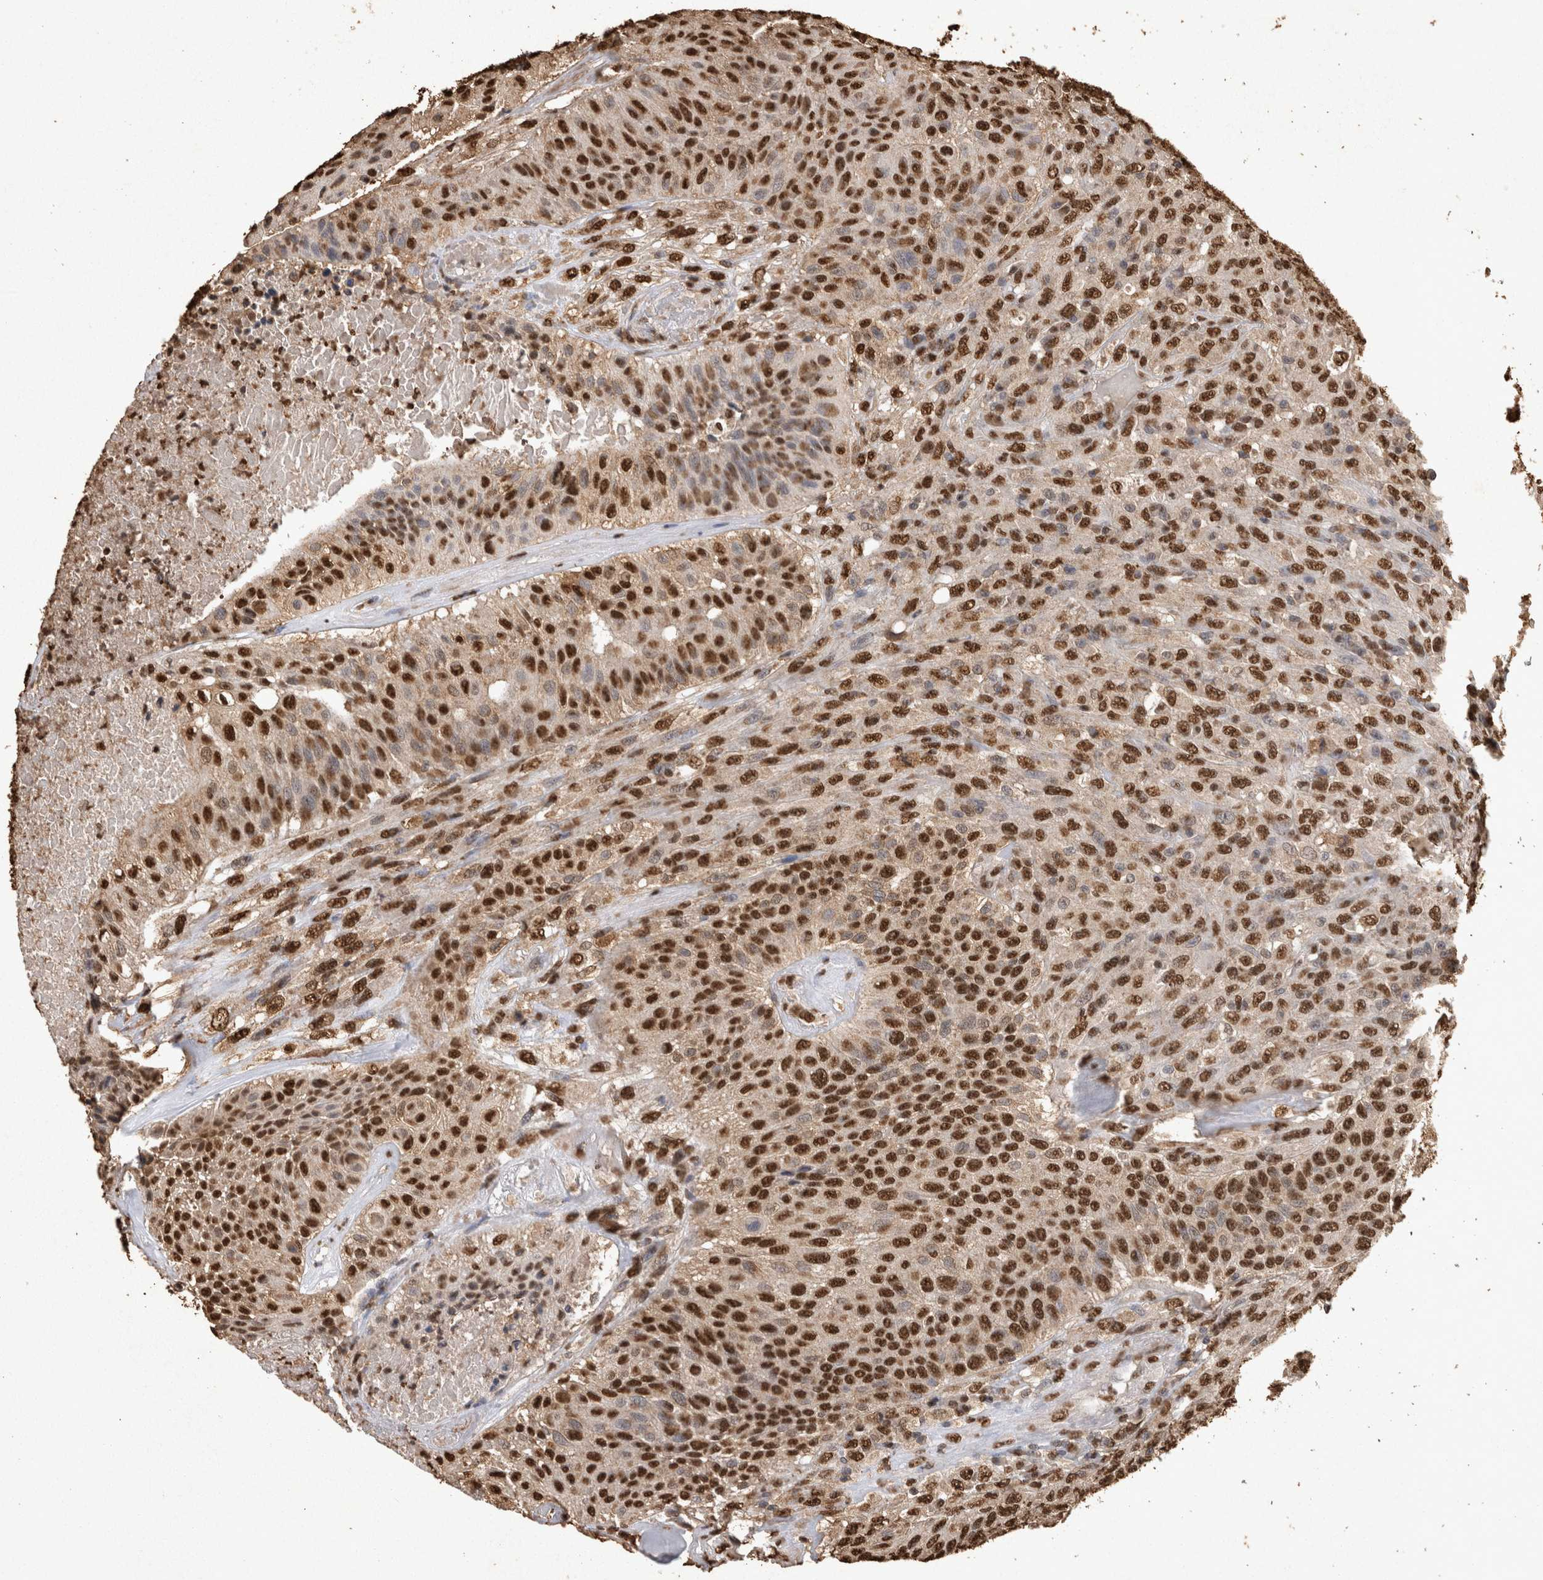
{"staining": {"intensity": "strong", "quantity": ">75%", "location": "nuclear"}, "tissue": "urothelial cancer", "cell_type": "Tumor cells", "image_type": "cancer", "snomed": [{"axis": "morphology", "description": "Urothelial carcinoma, High grade"}, {"axis": "topography", "description": "Urinary bladder"}], "caption": "IHC of human urothelial carcinoma (high-grade) displays high levels of strong nuclear positivity in approximately >75% of tumor cells.", "gene": "OAS2", "patient": {"sex": "male", "age": 66}}